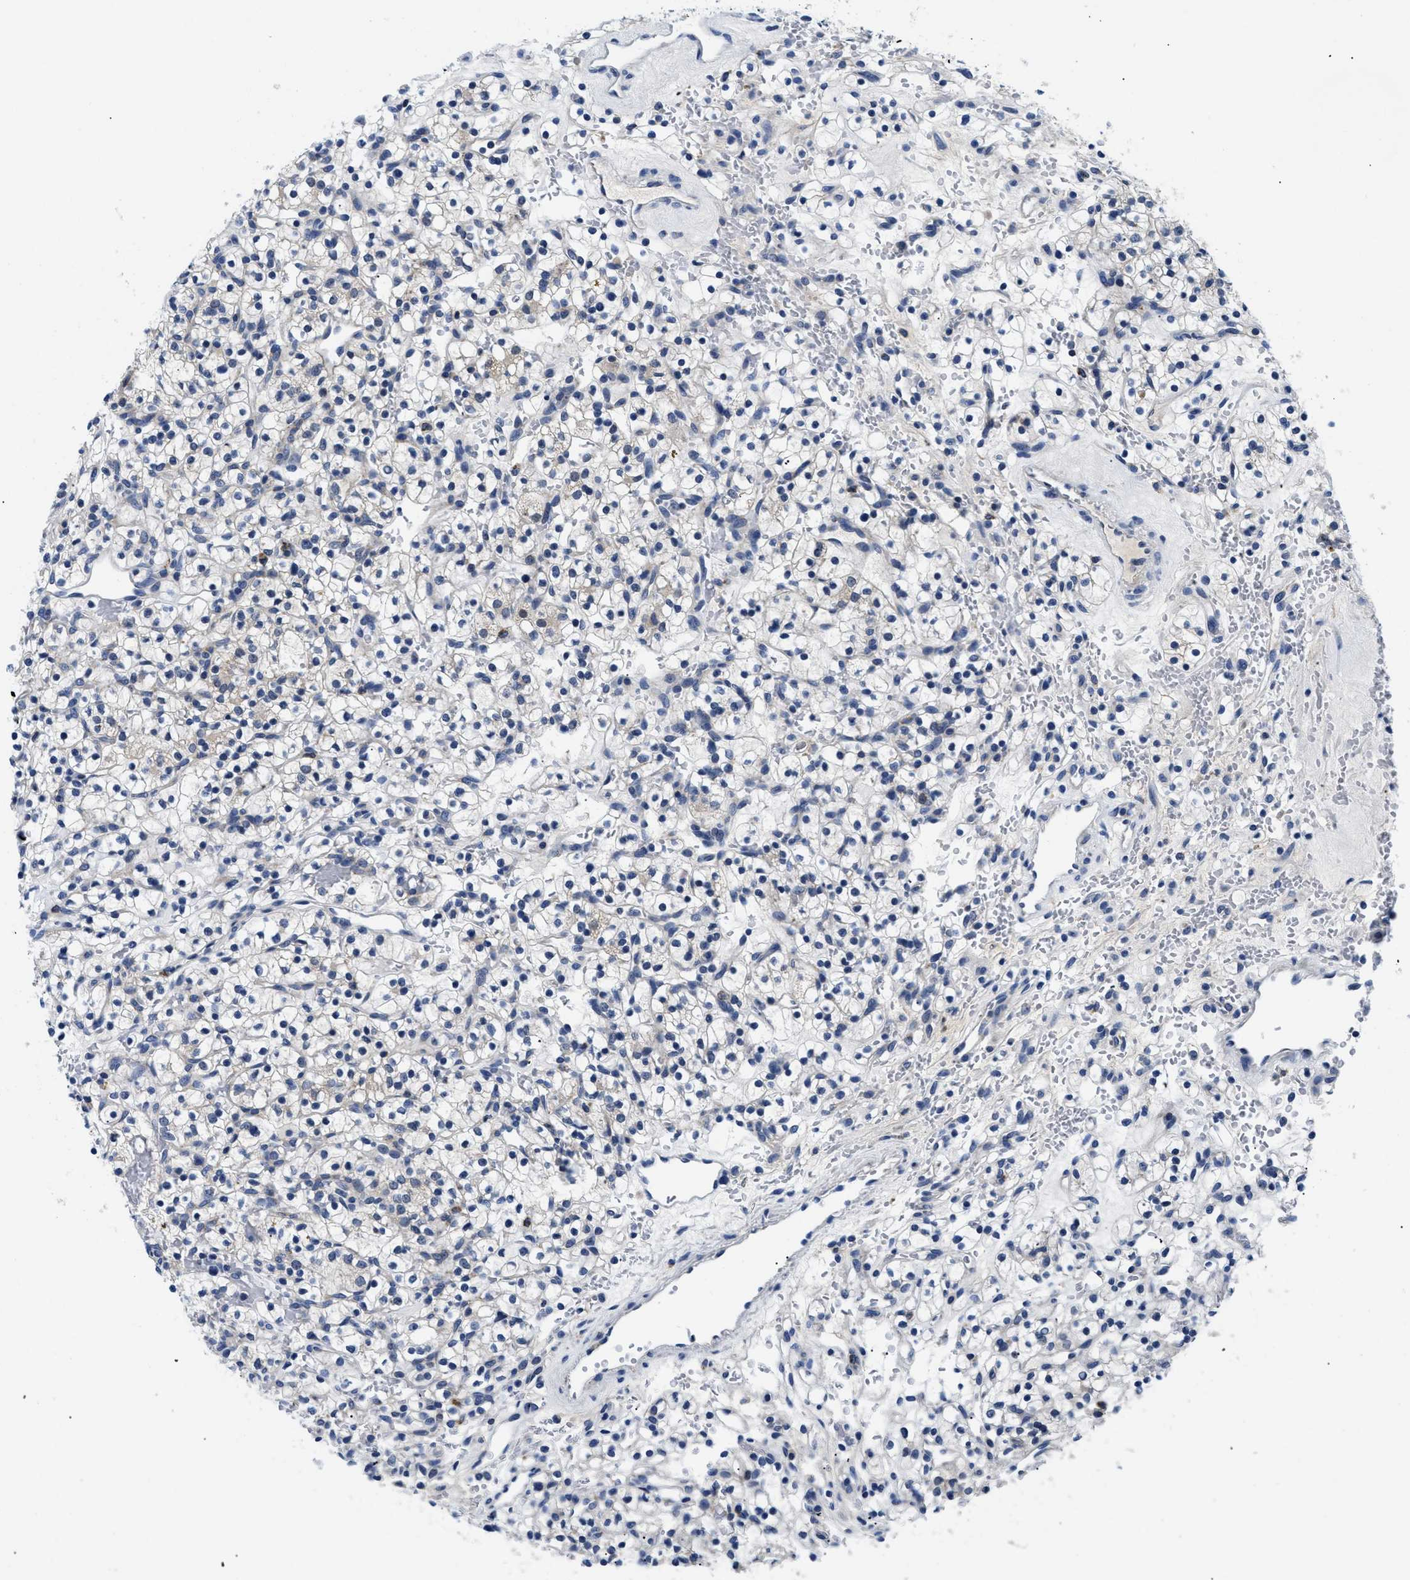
{"staining": {"intensity": "negative", "quantity": "none", "location": "none"}, "tissue": "renal cancer", "cell_type": "Tumor cells", "image_type": "cancer", "snomed": [{"axis": "morphology", "description": "Adenocarcinoma, NOS"}, {"axis": "topography", "description": "Kidney"}], "caption": "The photomicrograph shows no staining of tumor cells in adenocarcinoma (renal).", "gene": "MEA1", "patient": {"sex": "female", "age": 57}}